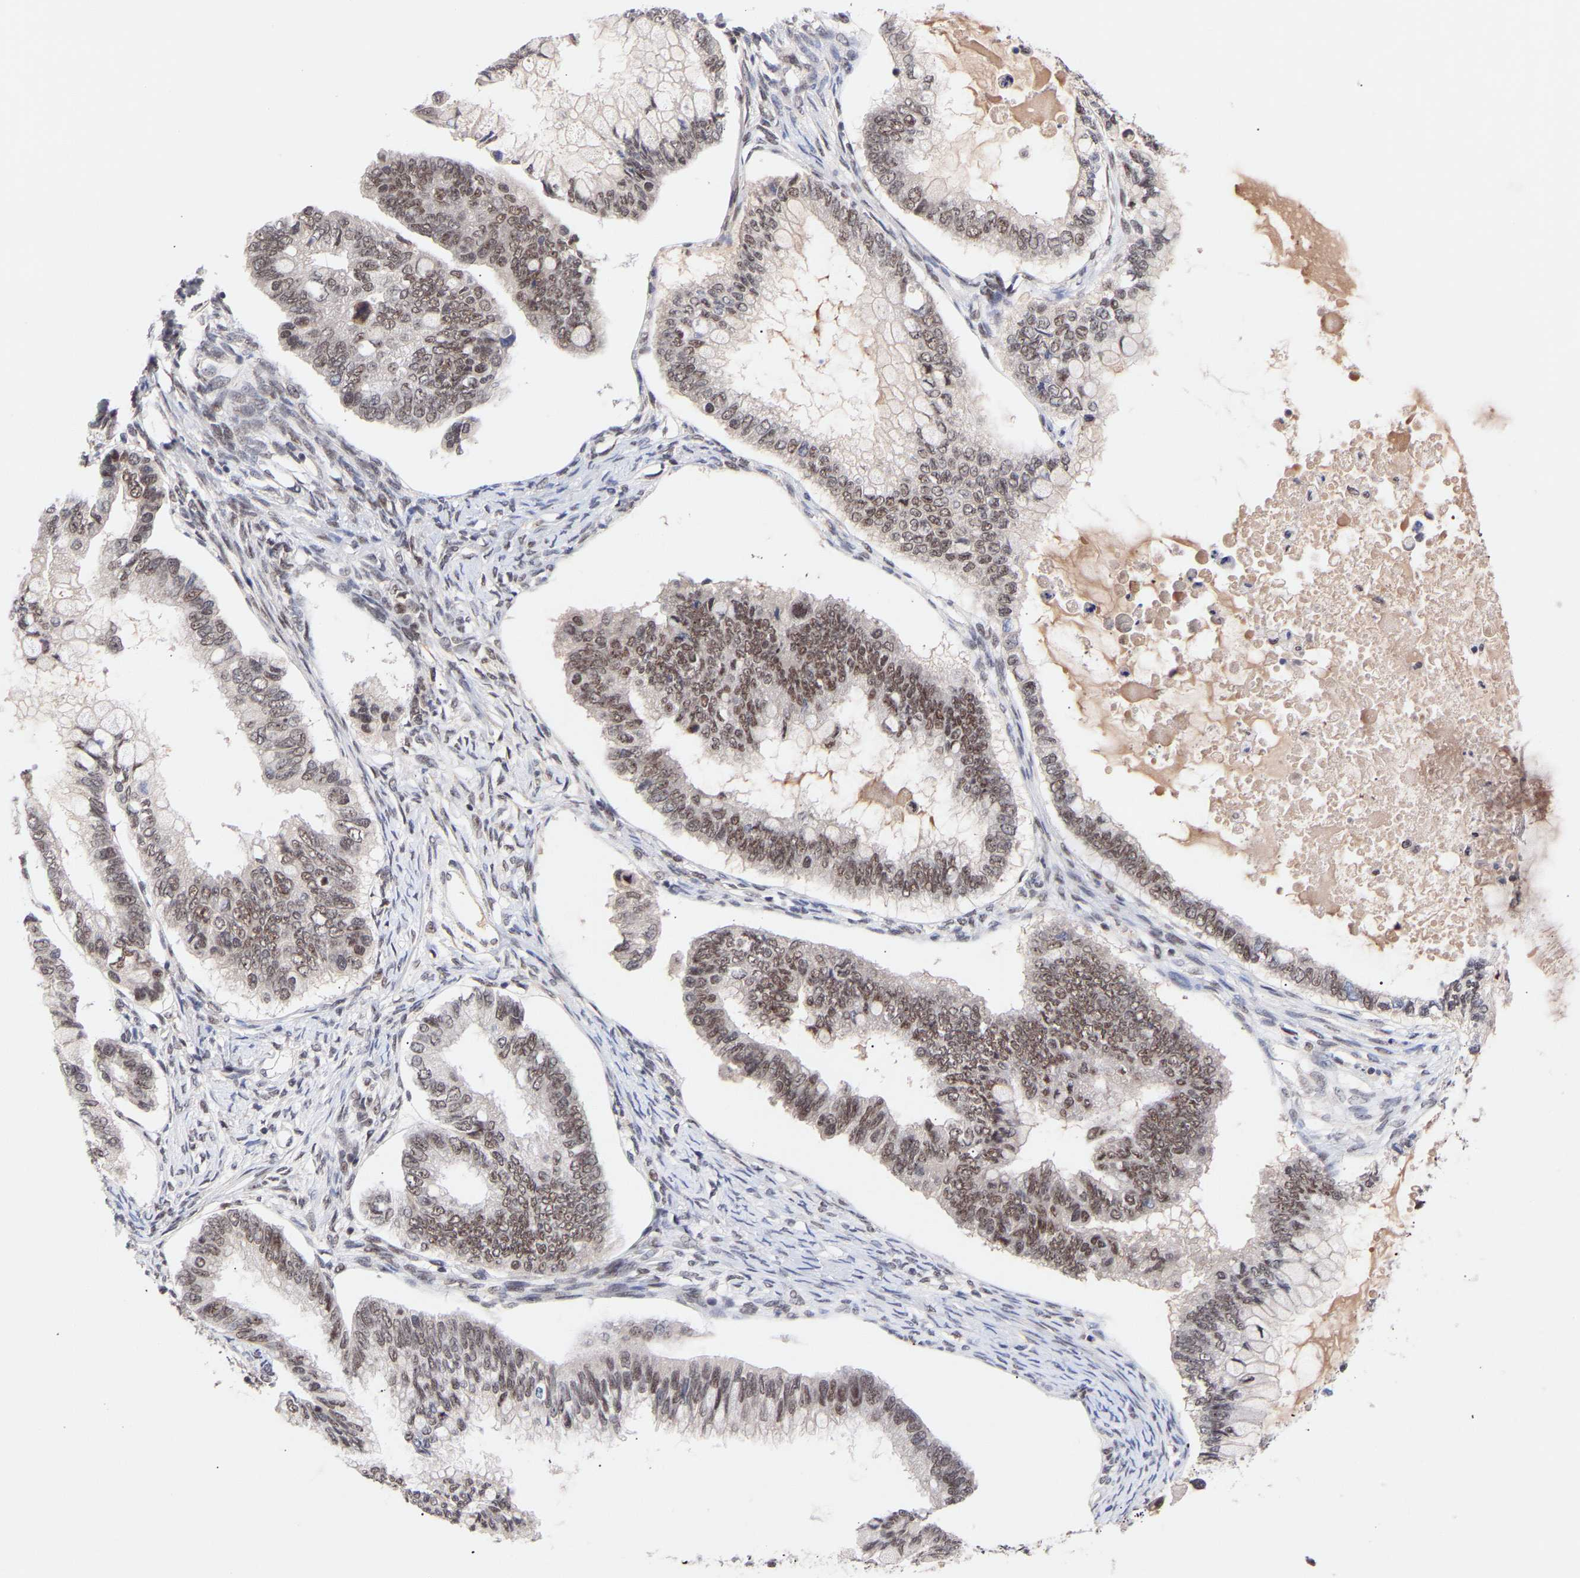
{"staining": {"intensity": "weak", "quantity": ">75%", "location": "nuclear"}, "tissue": "ovarian cancer", "cell_type": "Tumor cells", "image_type": "cancer", "snomed": [{"axis": "morphology", "description": "Cystadenocarcinoma, mucinous, NOS"}, {"axis": "topography", "description": "Ovary"}], "caption": "IHC image of neoplastic tissue: ovarian mucinous cystadenocarcinoma stained using immunohistochemistry (IHC) demonstrates low levels of weak protein expression localized specifically in the nuclear of tumor cells, appearing as a nuclear brown color.", "gene": "RBM15", "patient": {"sex": "female", "age": 80}}